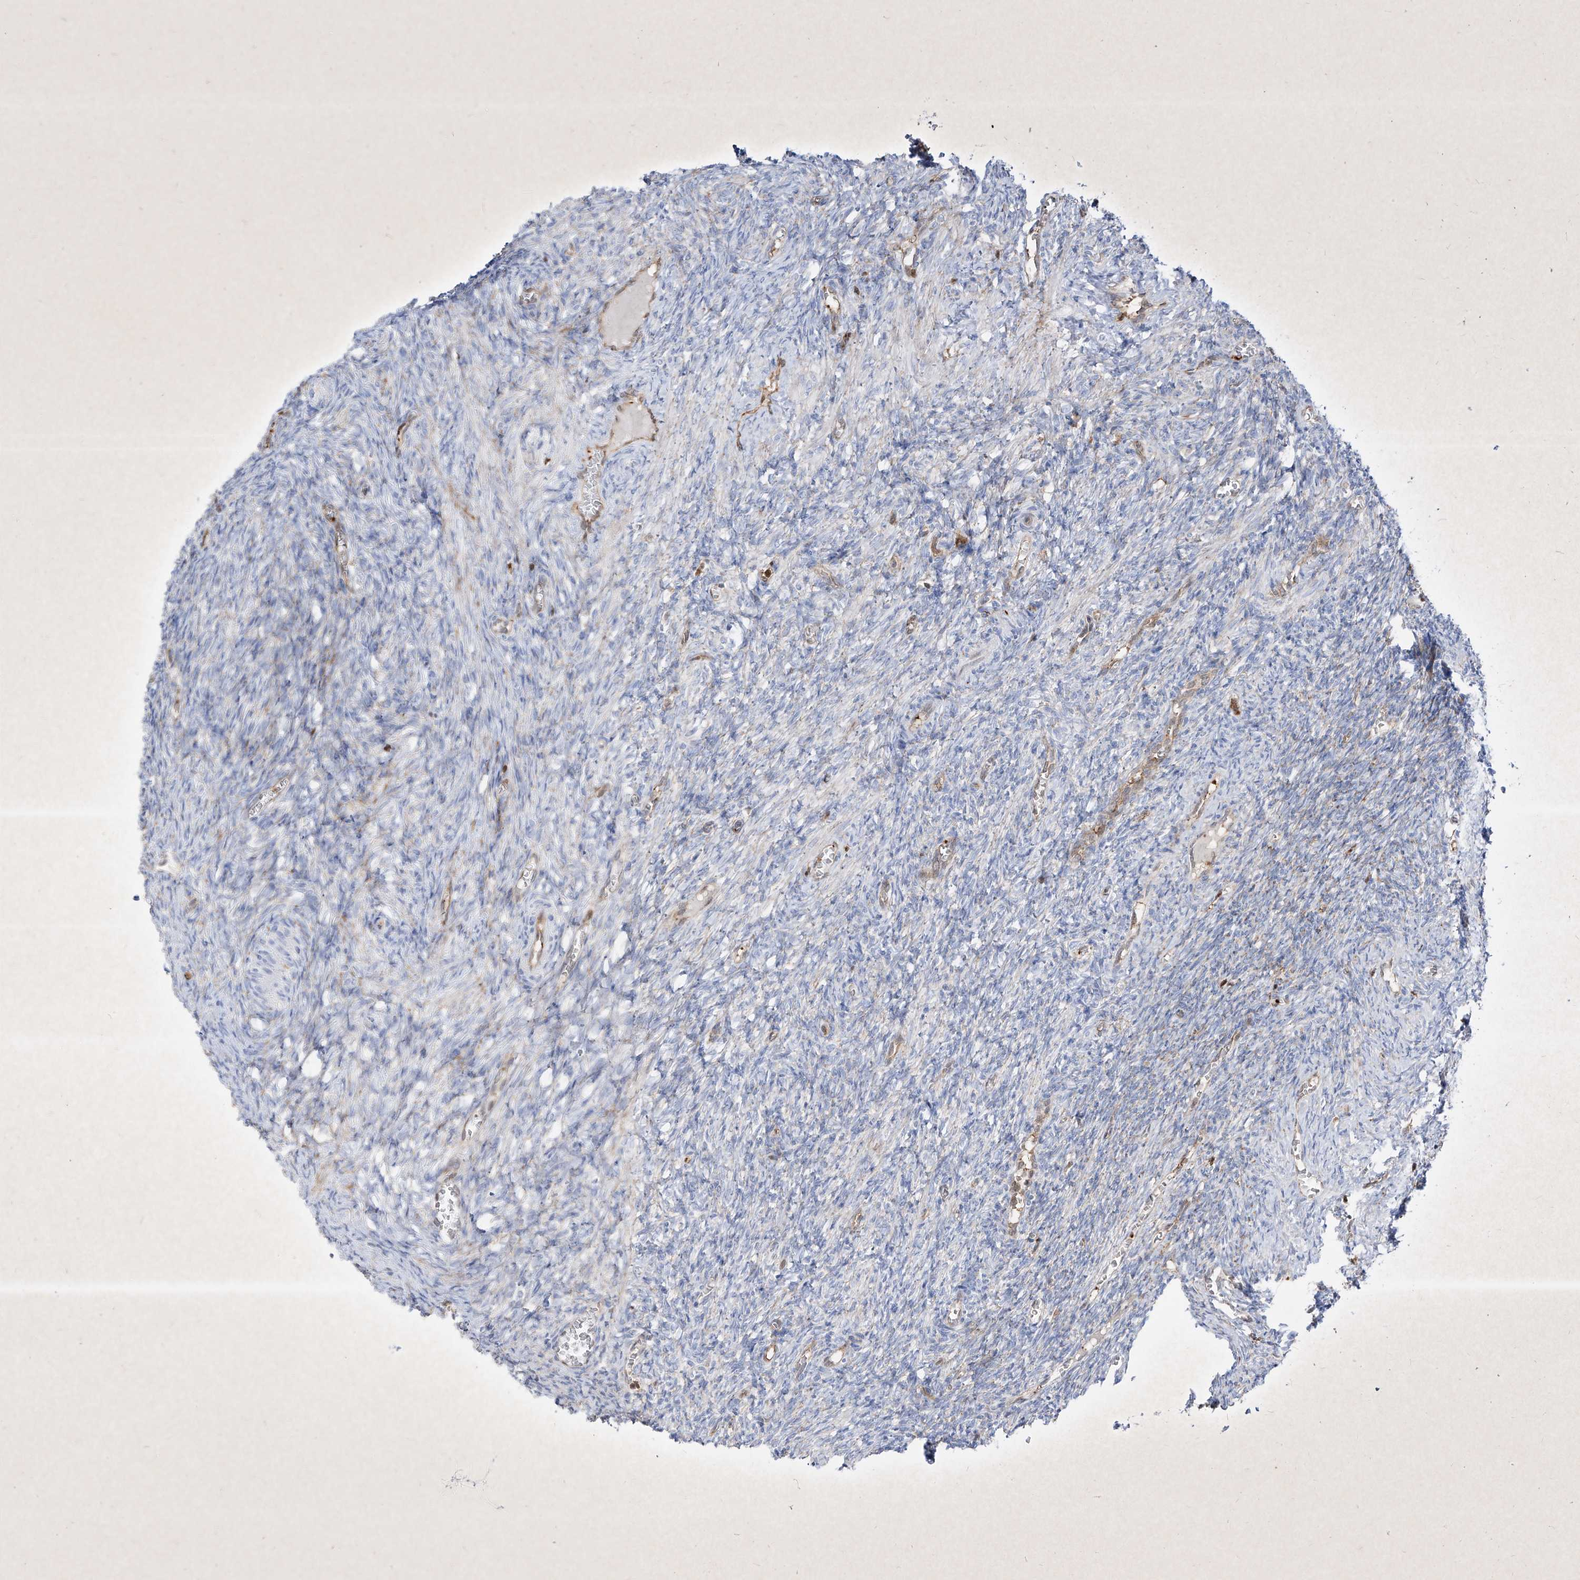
{"staining": {"intensity": "weak", "quantity": "<25%", "location": "cytoplasmic/membranous"}, "tissue": "ovary", "cell_type": "Ovarian stroma cells", "image_type": "normal", "snomed": [{"axis": "morphology", "description": "Normal tissue, NOS"}, {"axis": "topography", "description": "Ovary"}], "caption": "This image is of unremarkable ovary stained with IHC to label a protein in brown with the nuclei are counter-stained blue. There is no expression in ovarian stroma cells.", "gene": "PSMB10", "patient": {"sex": "female", "age": 27}}